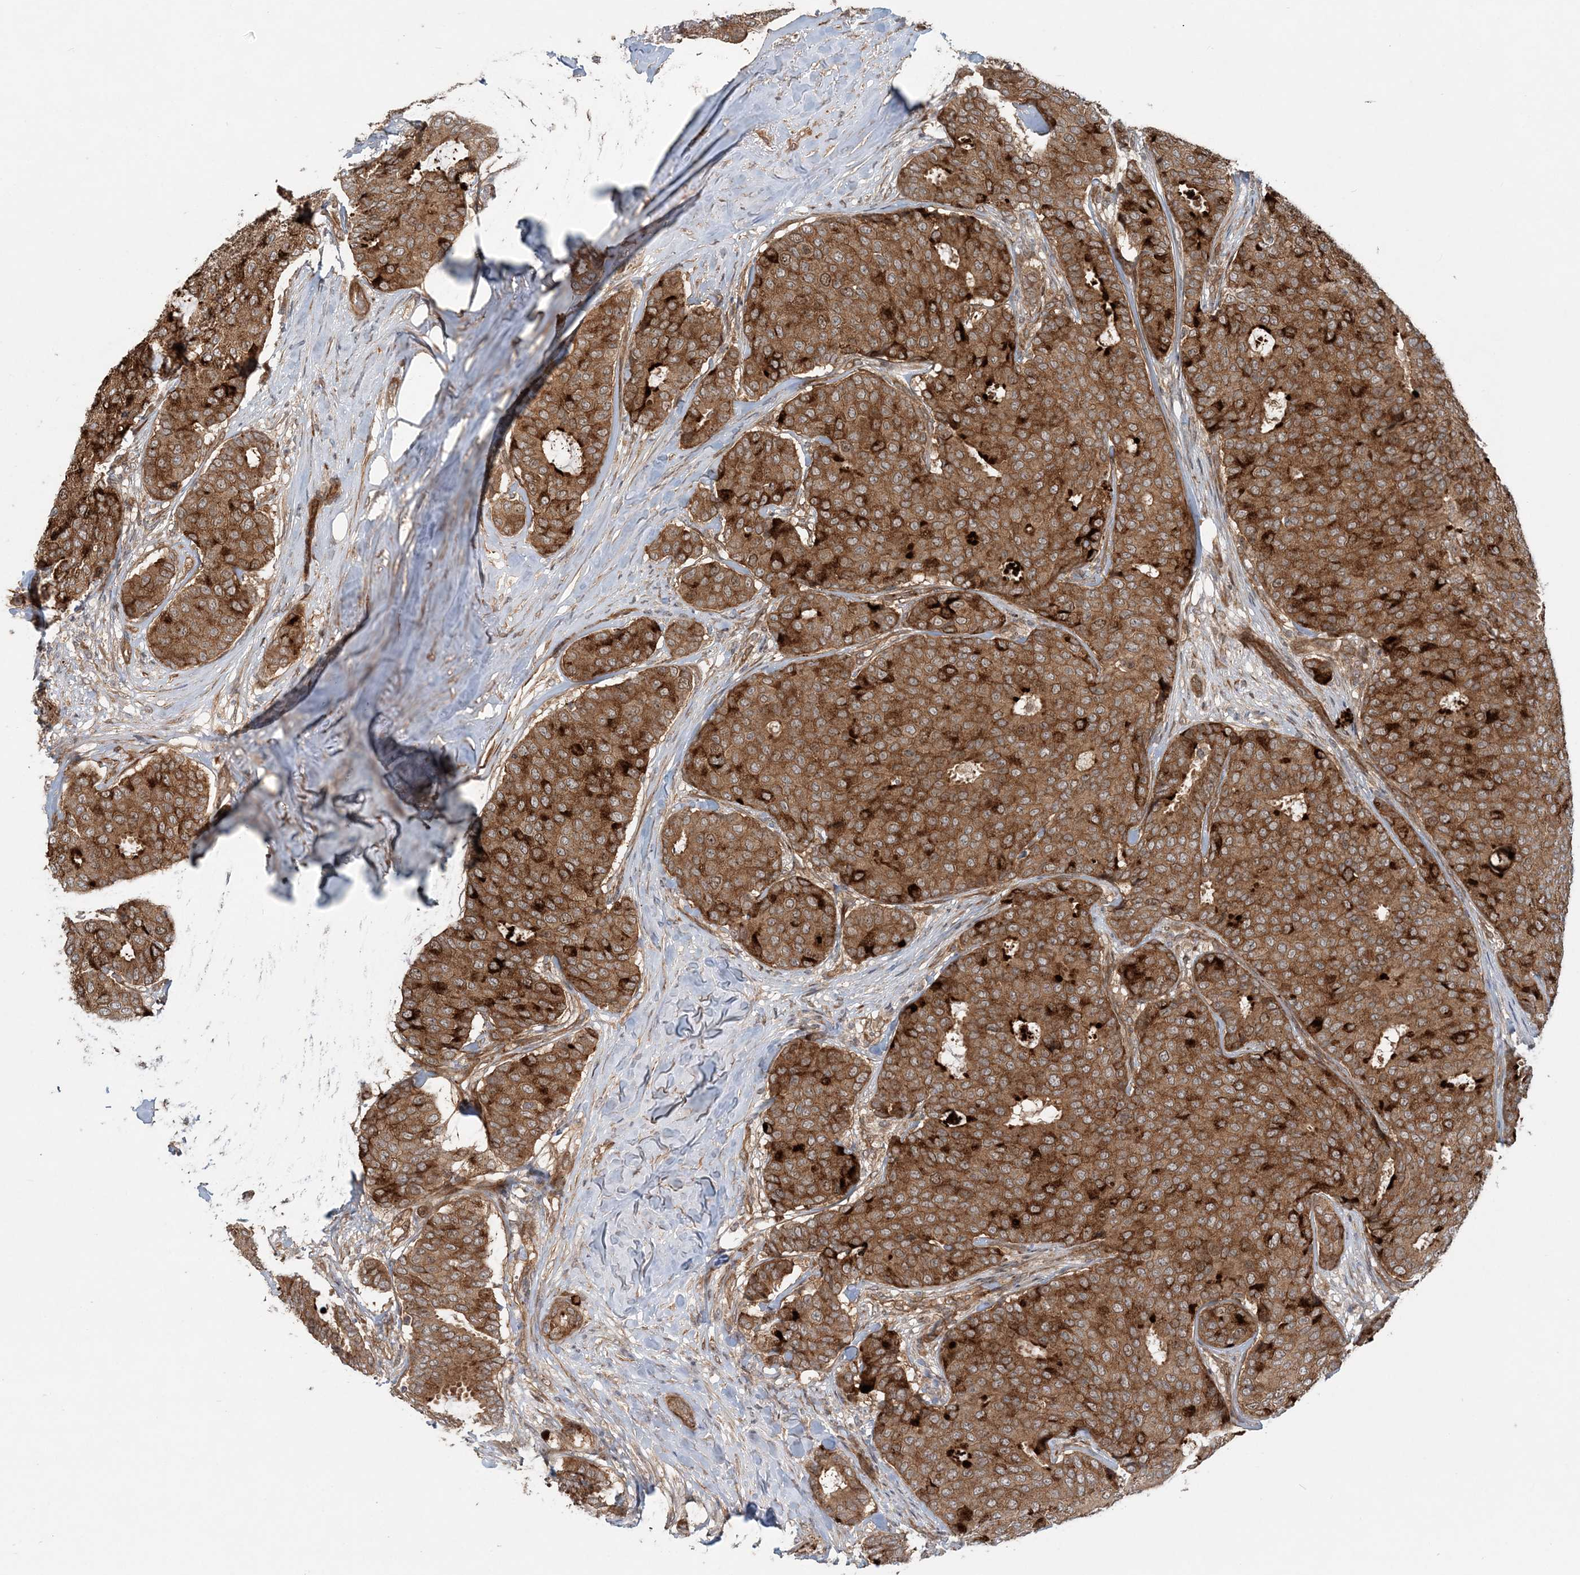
{"staining": {"intensity": "strong", "quantity": ">75%", "location": "cytoplasmic/membranous"}, "tissue": "breast cancer", "cell_type": "Tumor cells", "image_type": "cancer", "snomed": [{"axis": "morphology", "description": "Duct carcinoma"}, {"axis": "topography", "description": "Breast"}], "caption": "High-magnification brightfield microscopy of breast invasive ductal carcinoma stained with DAB (3,3'-diaminobenzidine) (brown) and counterstained with hematoxylin (blue). tumor cells exhibit strong cytoplasmic/membranous positivity is seen in about>75% of cells.", "gene": "GEMIN5", "patient": {"sex": "female", "age": 75}}